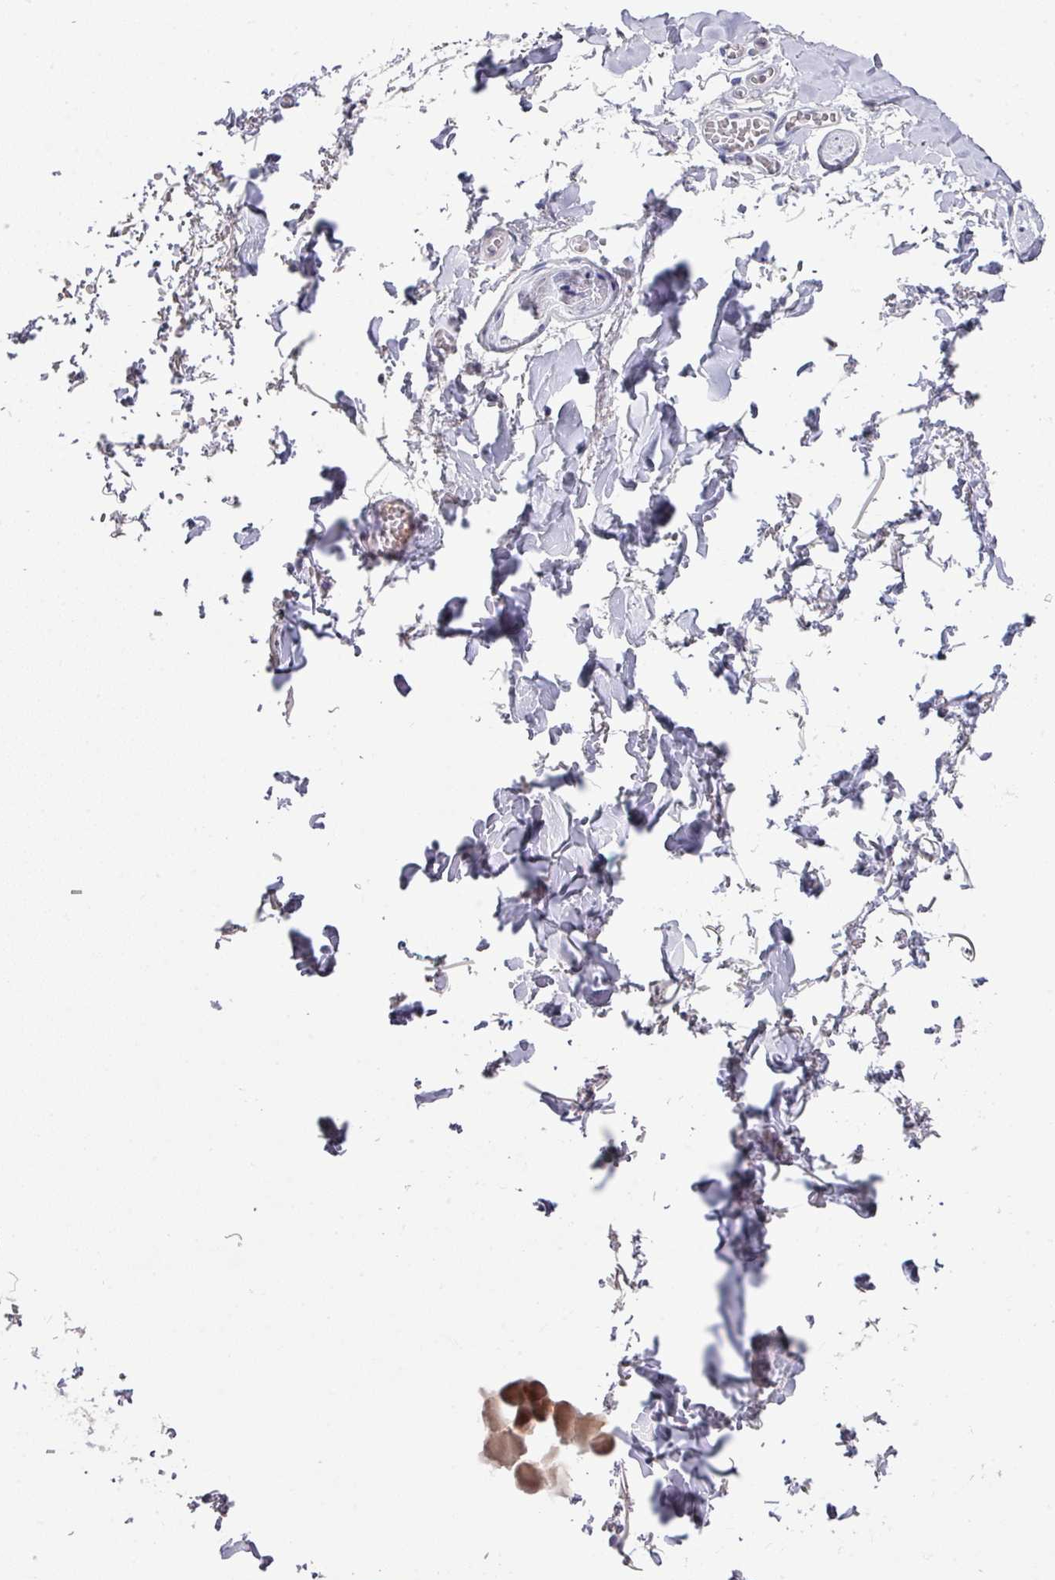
{"staining": {"intensity": "negative", "quantity": "none", "location": "none"}, "tissue": "adipose tissue", "cell_type": "Adipocytes", "image_type": "normal", "snomed": [{"axis": "morphology", "description": "Normal tissue, NOS"}, {"axis": "topography", "description": "Vulva"}, {"axis": "topography", "description": "Vagina"}, {"axis": "topography", "description": "Peripheral nerve tissue"}], "caption": "Immunohistochemical staining of benign human adipose tissue displays no significant expression in adipocytes.", "gene": "DCAF12L1", "patient": {"sex": "female", "age": 66}}